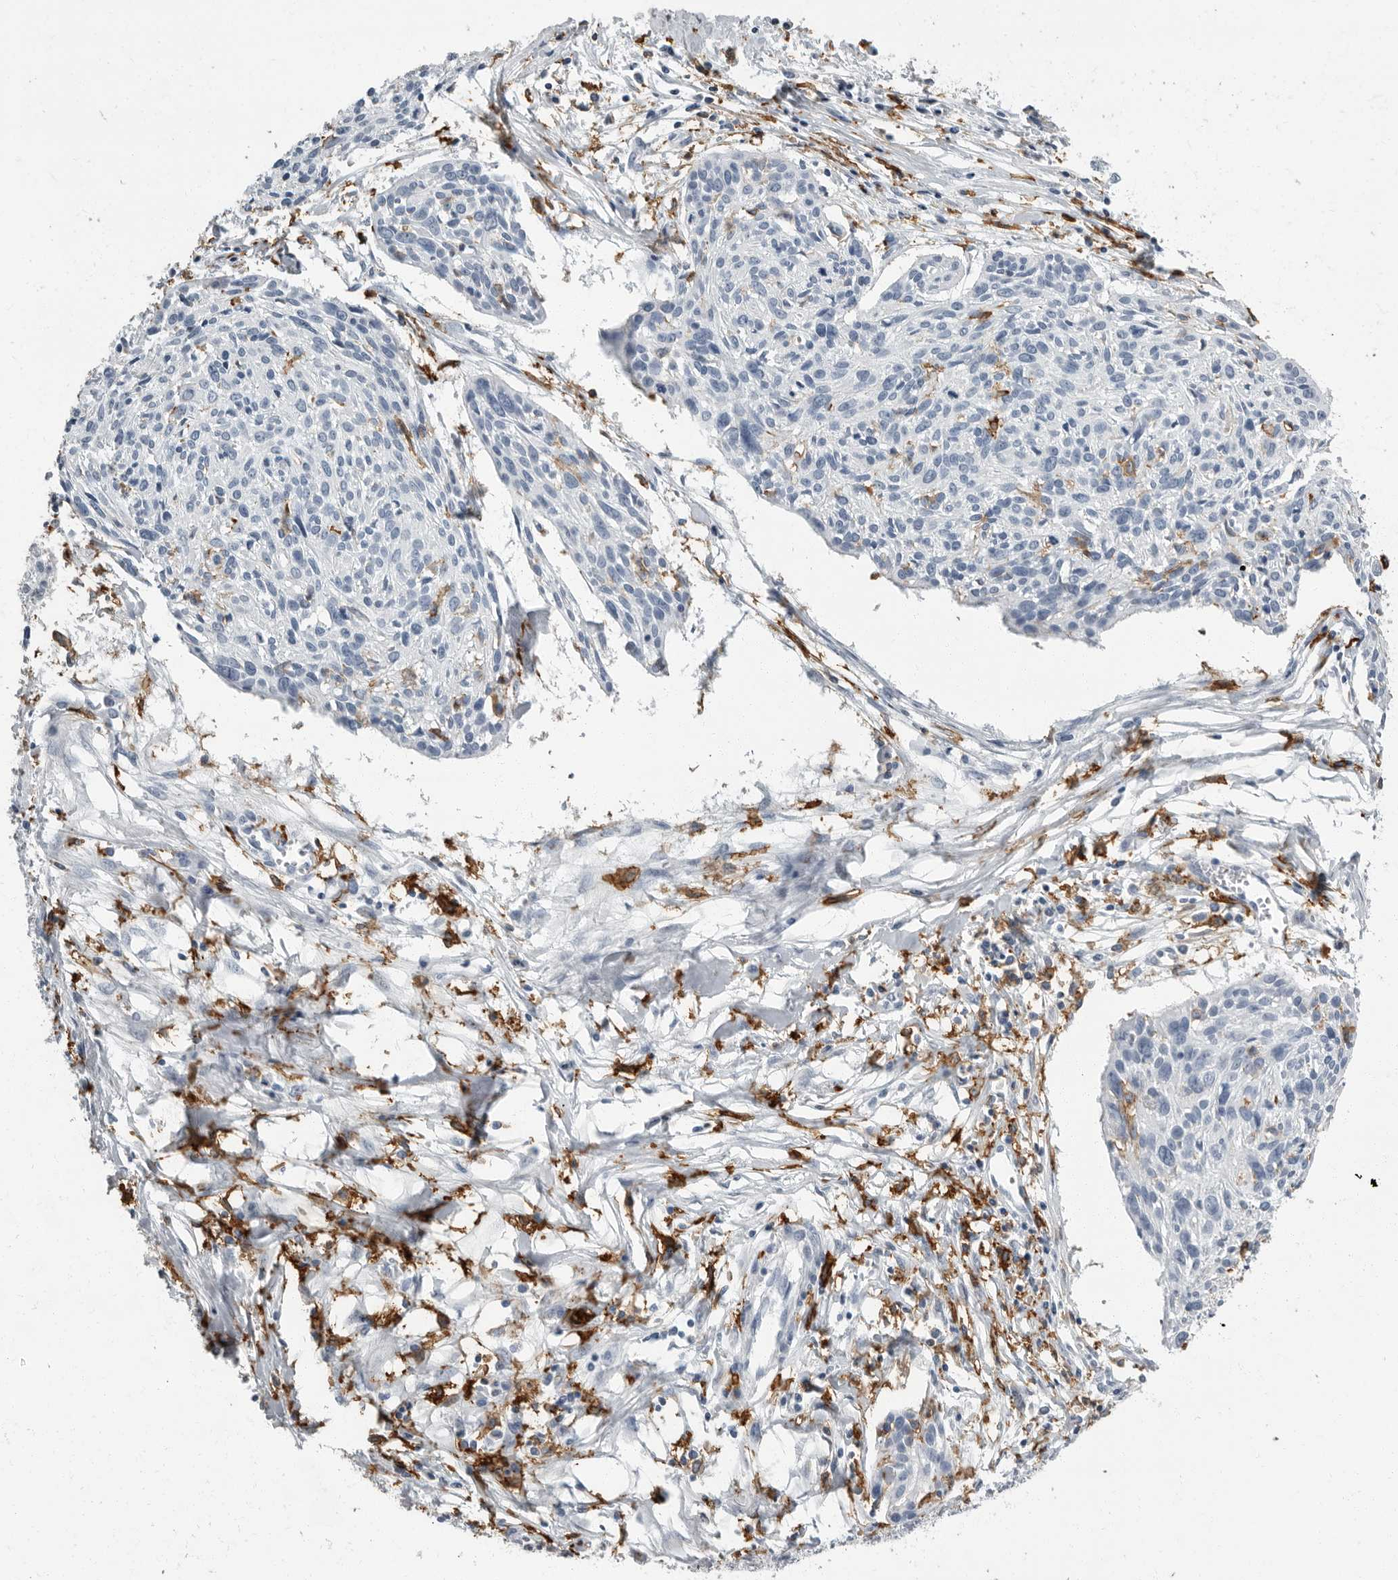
{"staining": {"intensity": "negative", "quantity": "none", "location": "none"}, "tissue": "cervical cancer", "cell_type": "Tumor cells", "image_type": "cancer", "snomed": [{"axis": "morphology", "description": "Squamous cell carcinoma, NOS"}, {"axis": "topography", "description": "Cervix"}], "caption": "Immunohistochemistry micrograph of cervical cancer stained for a protein (brown), which reveals no staining in tumor cells.", "gene": "FCER1G", "patient": {"sex": "female", "age": 51}}